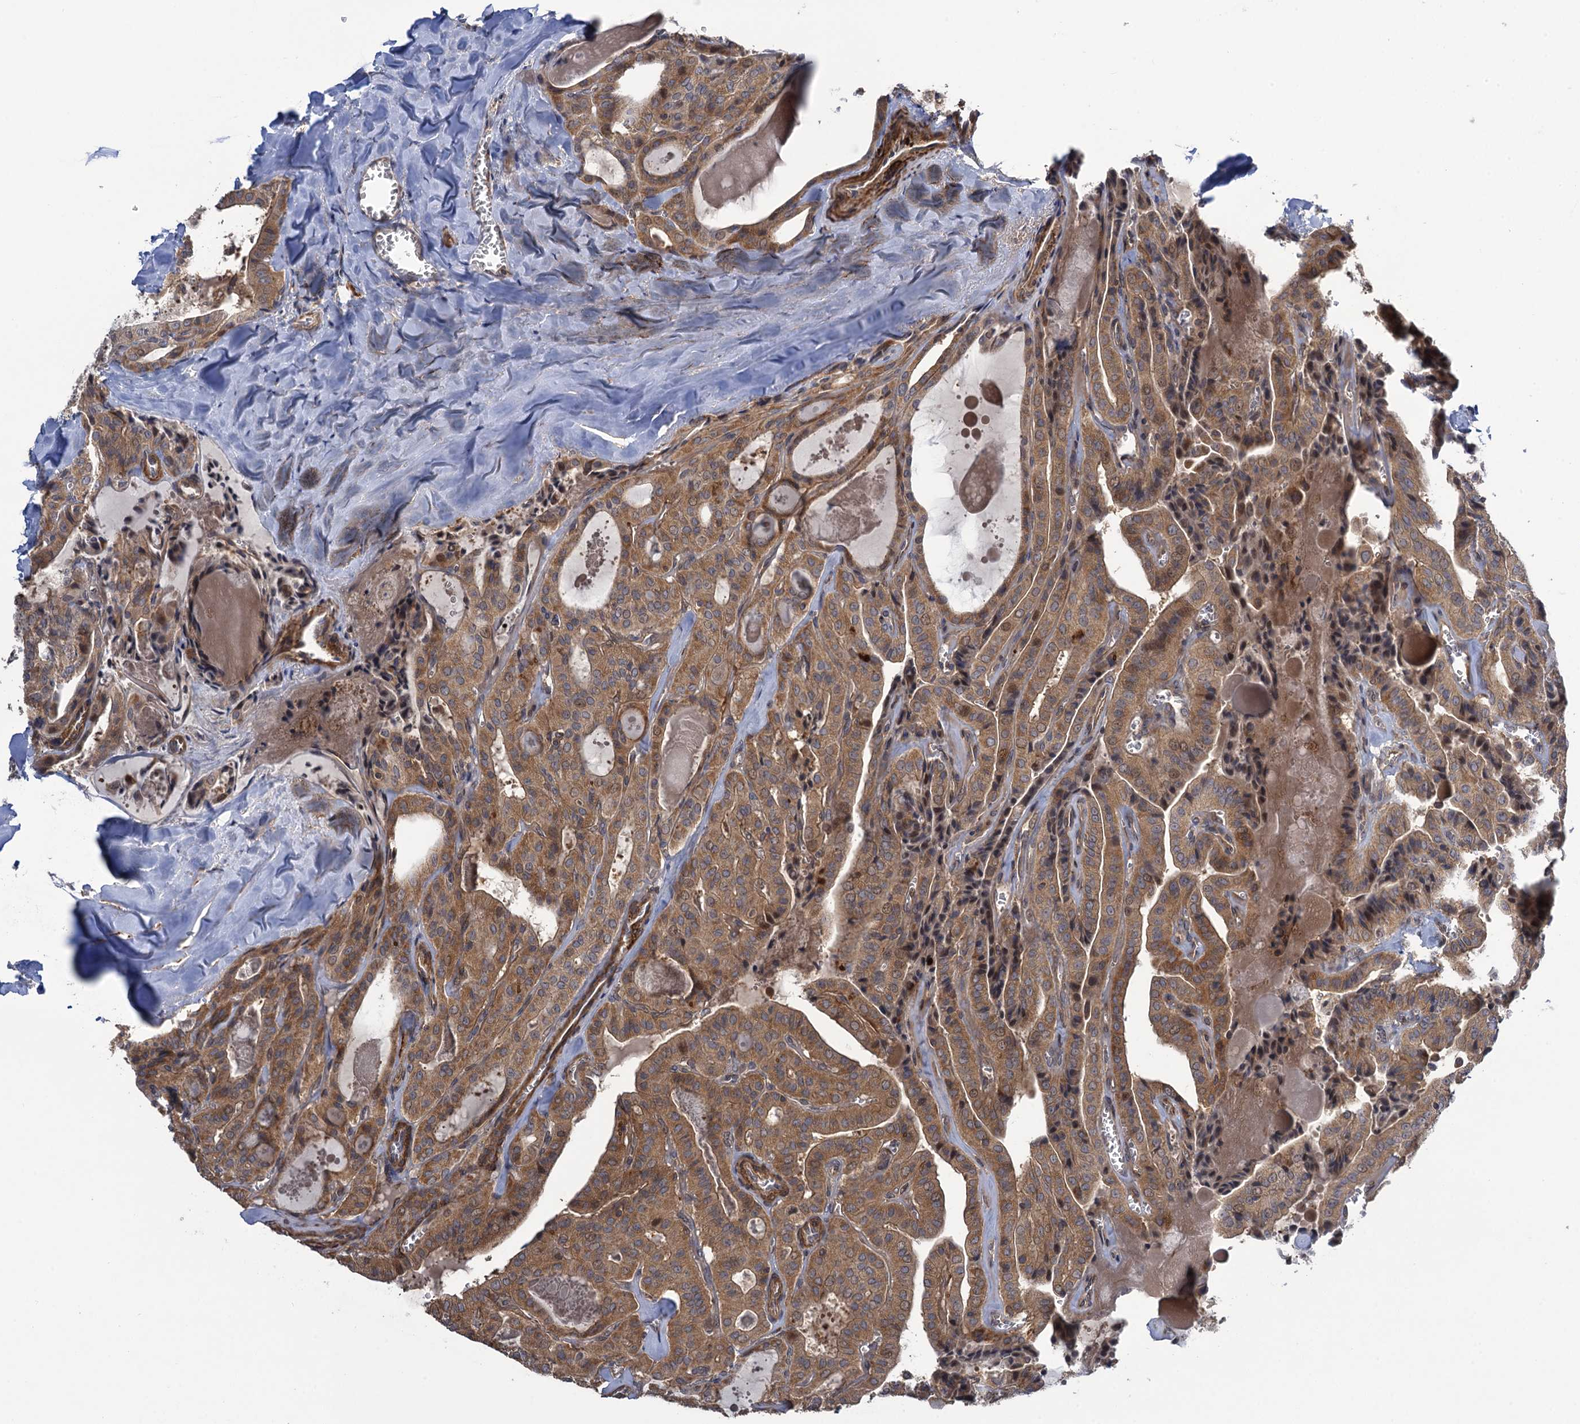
{"staining": {"intensity": "moderate", "quantity": ">75%", "location": "cytoplasmic/membranous"}, "tissue": "thyroid cancer", "cell_type": "Tumor cells", "image_type": "cancer", "snomed": [{"axis": "morphology", "description": "Papillary adenocarcinoma, NOS"}, {"axis": "topography", "description": "Thyroid gland"}], "caption": "Thyroid cancer stained with DAB immunohistochemistry (IHC) displays medium levels of moderate cytoplasmic/membranous expression in about >75% of tumor cells.", "gene": "WDR88", "patient": {"sex": "male", "age": 52}}